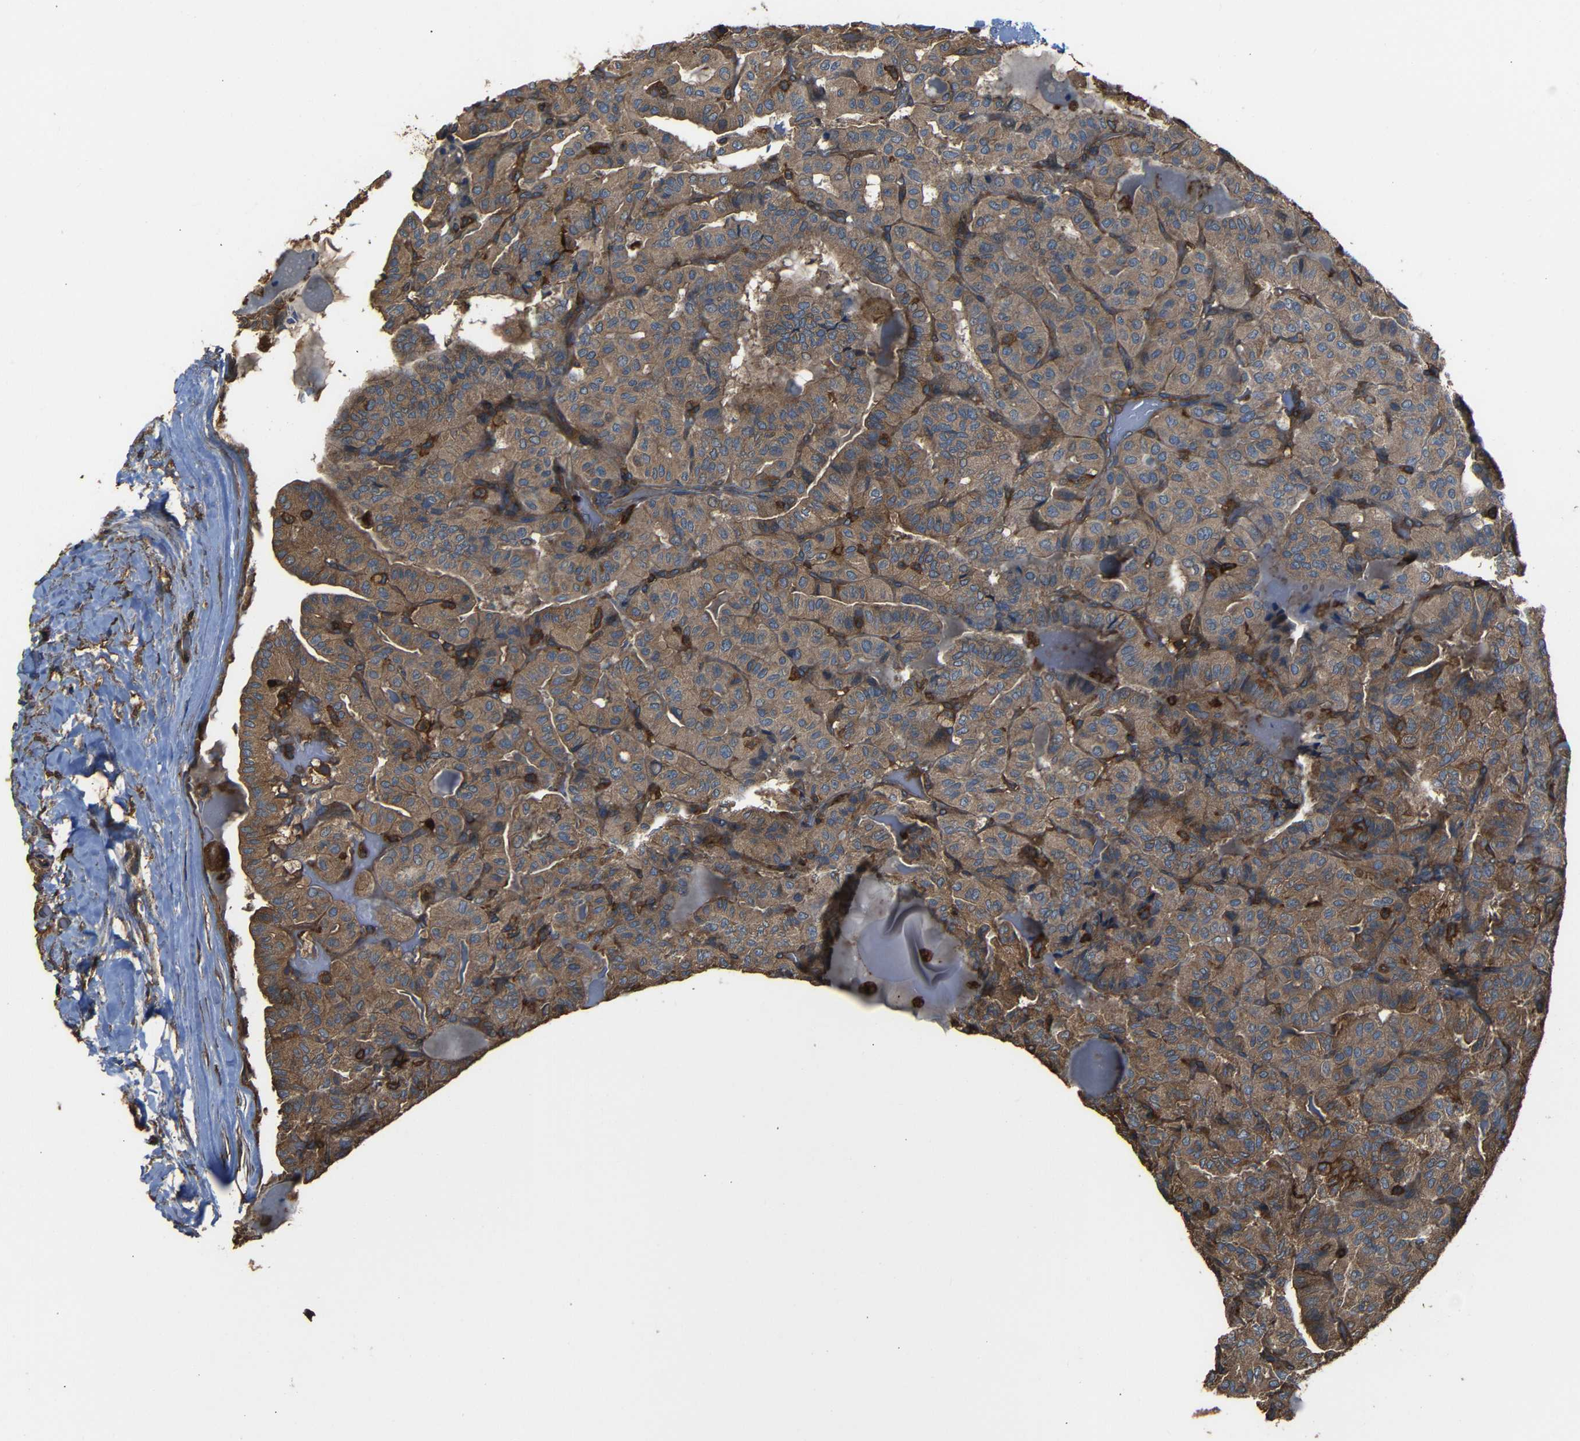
{"staining": {"intensity": "moderate", "quantity": ">75%", "location": "cytoplasmic/membranous"}, "tissue": "thyroid cancer", "cell_type": "Tumor cells", "image_type": "cancer", "snomed": [{"axis": "morphology", "description": "Papillary adenocarcinoma, NOS"}, {"axis": "topography", "description": "Thyroid gland"}], "caption": "Protein expression analysis of human thyroid cancer (papillary adenocarcinoma) reveals moderate cytoplasmic/membranous expression in approximately >75% of tumor cells.", "gene": "ADGRE5", "patient": {"sex": "male", "age": 77}}